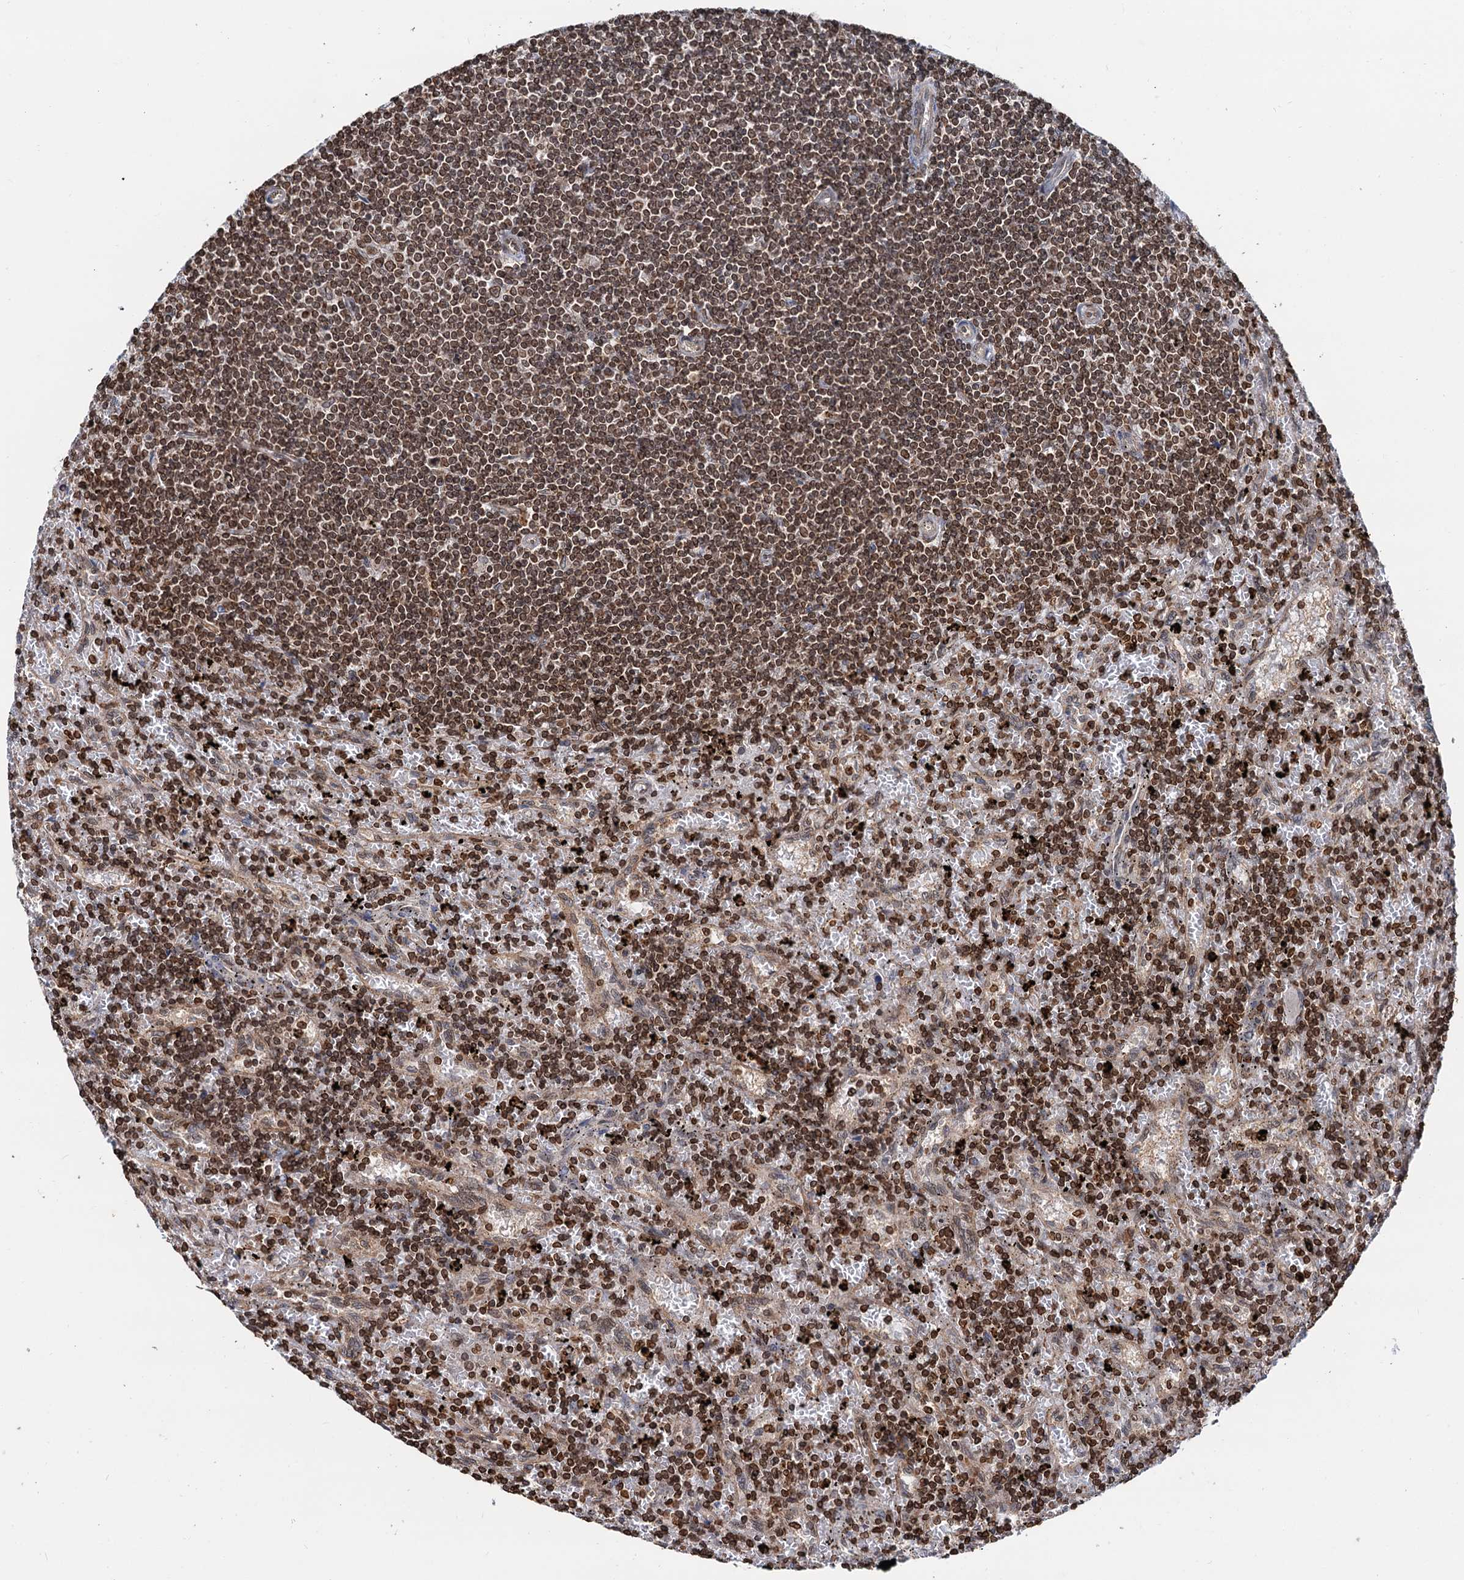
{"staining": {"intensity": "strong", "quantity": ">75%", "location": "nuclear"}, "tissue": "lymphoma", "cell_type": "Tumor cells", "image_type": "cancer", "snomed": [{"axis": "morphology", "description": "Malignant lymphoma, non-Hodgkin's type, Low grade"}, {"axis": "topography", "description": "Spleen"}], "caption": "Human lymphoma stained for a protein (brown) shows strong nuclear positive expression in approximately >75% of tumor cells.", "gene": "ZC3H13", "patient": {"sex": "male", "age": 76}}